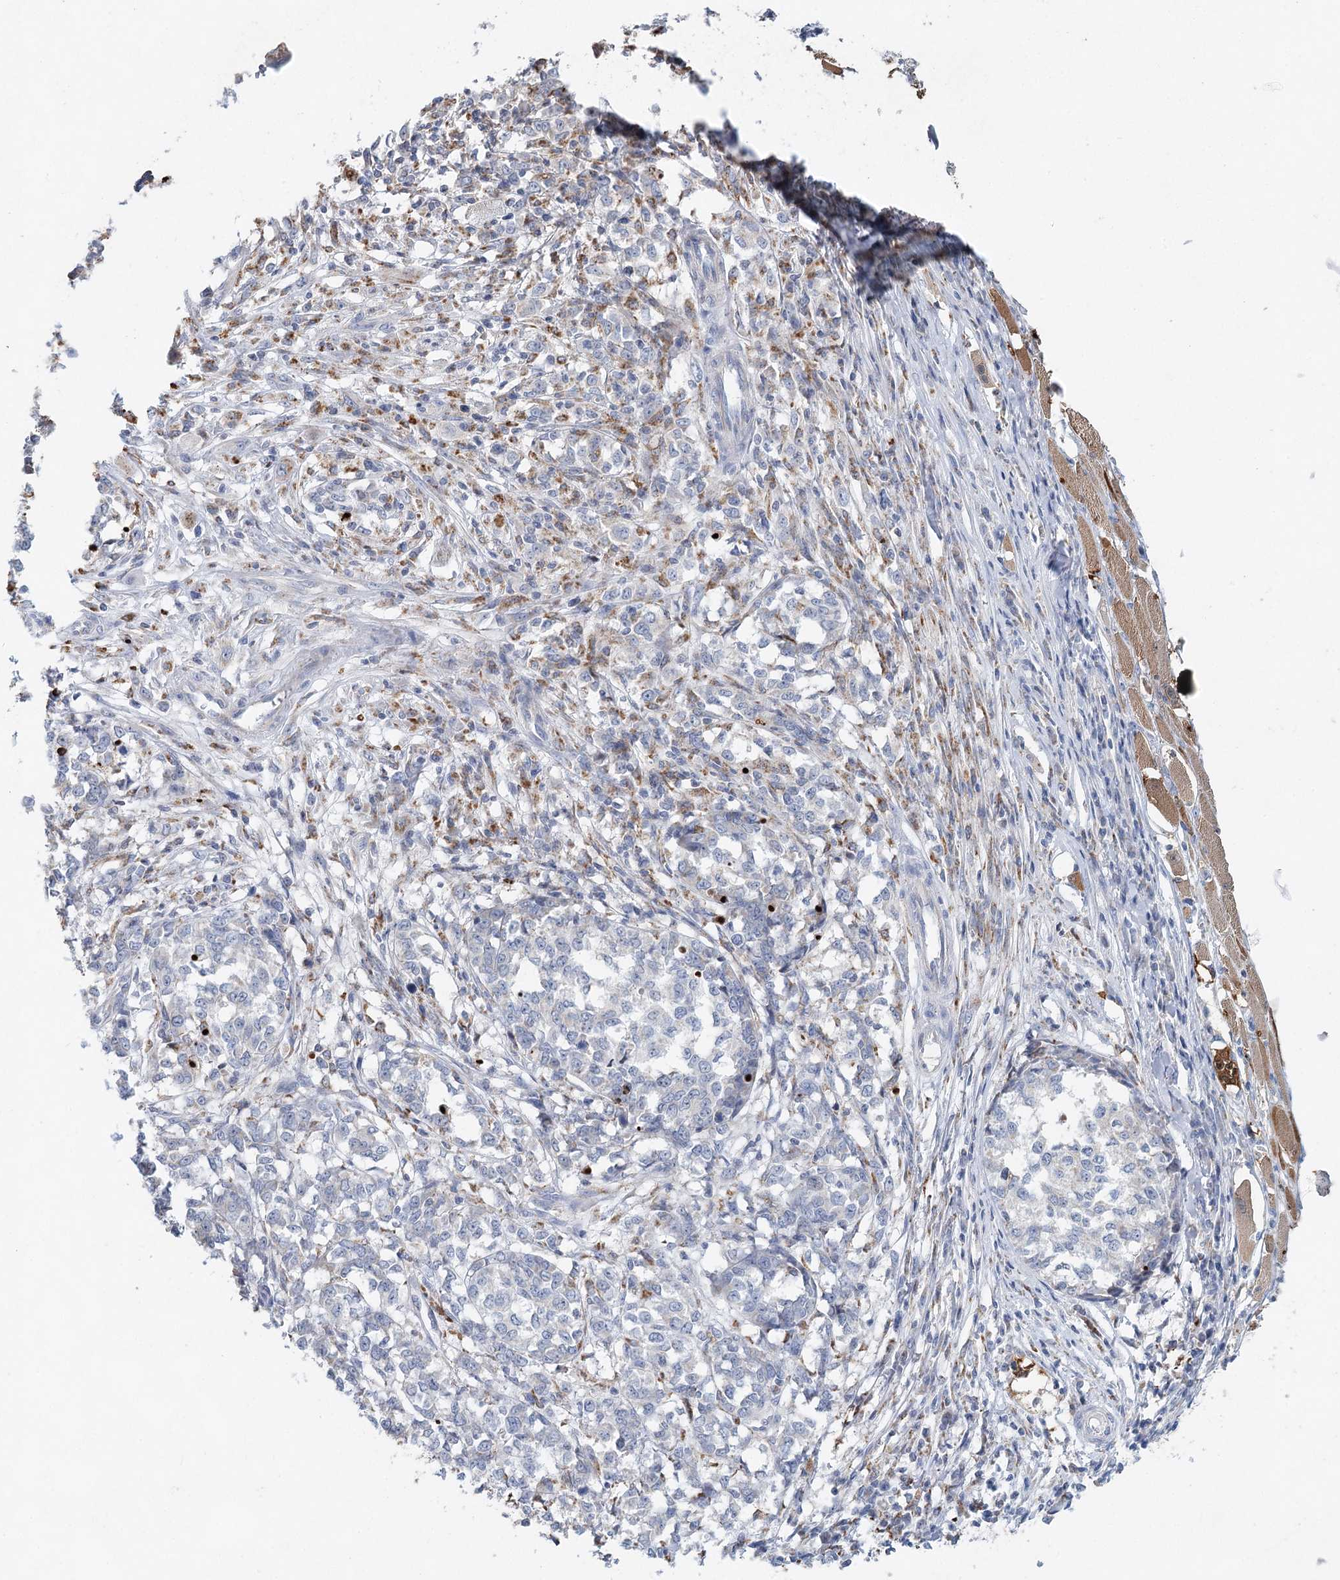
{"staining": {"intensity": "negative", "quantity": "none", "location": "none"}, "tissue": "melanoma", "cell_type": "Tumor cells", "image_type": "cancer", "snomed": [{"axis": "morphology", "description": "Malignant melanoma, NOS"}, {"axis": "topography", "description": "Skin"}], "caption": "This is an IHC histopathology image of malignant melanoma. There is no positivity in tumor cells.", "gene": "XPO6", "patient": {"sex": "female", "age": 72}}